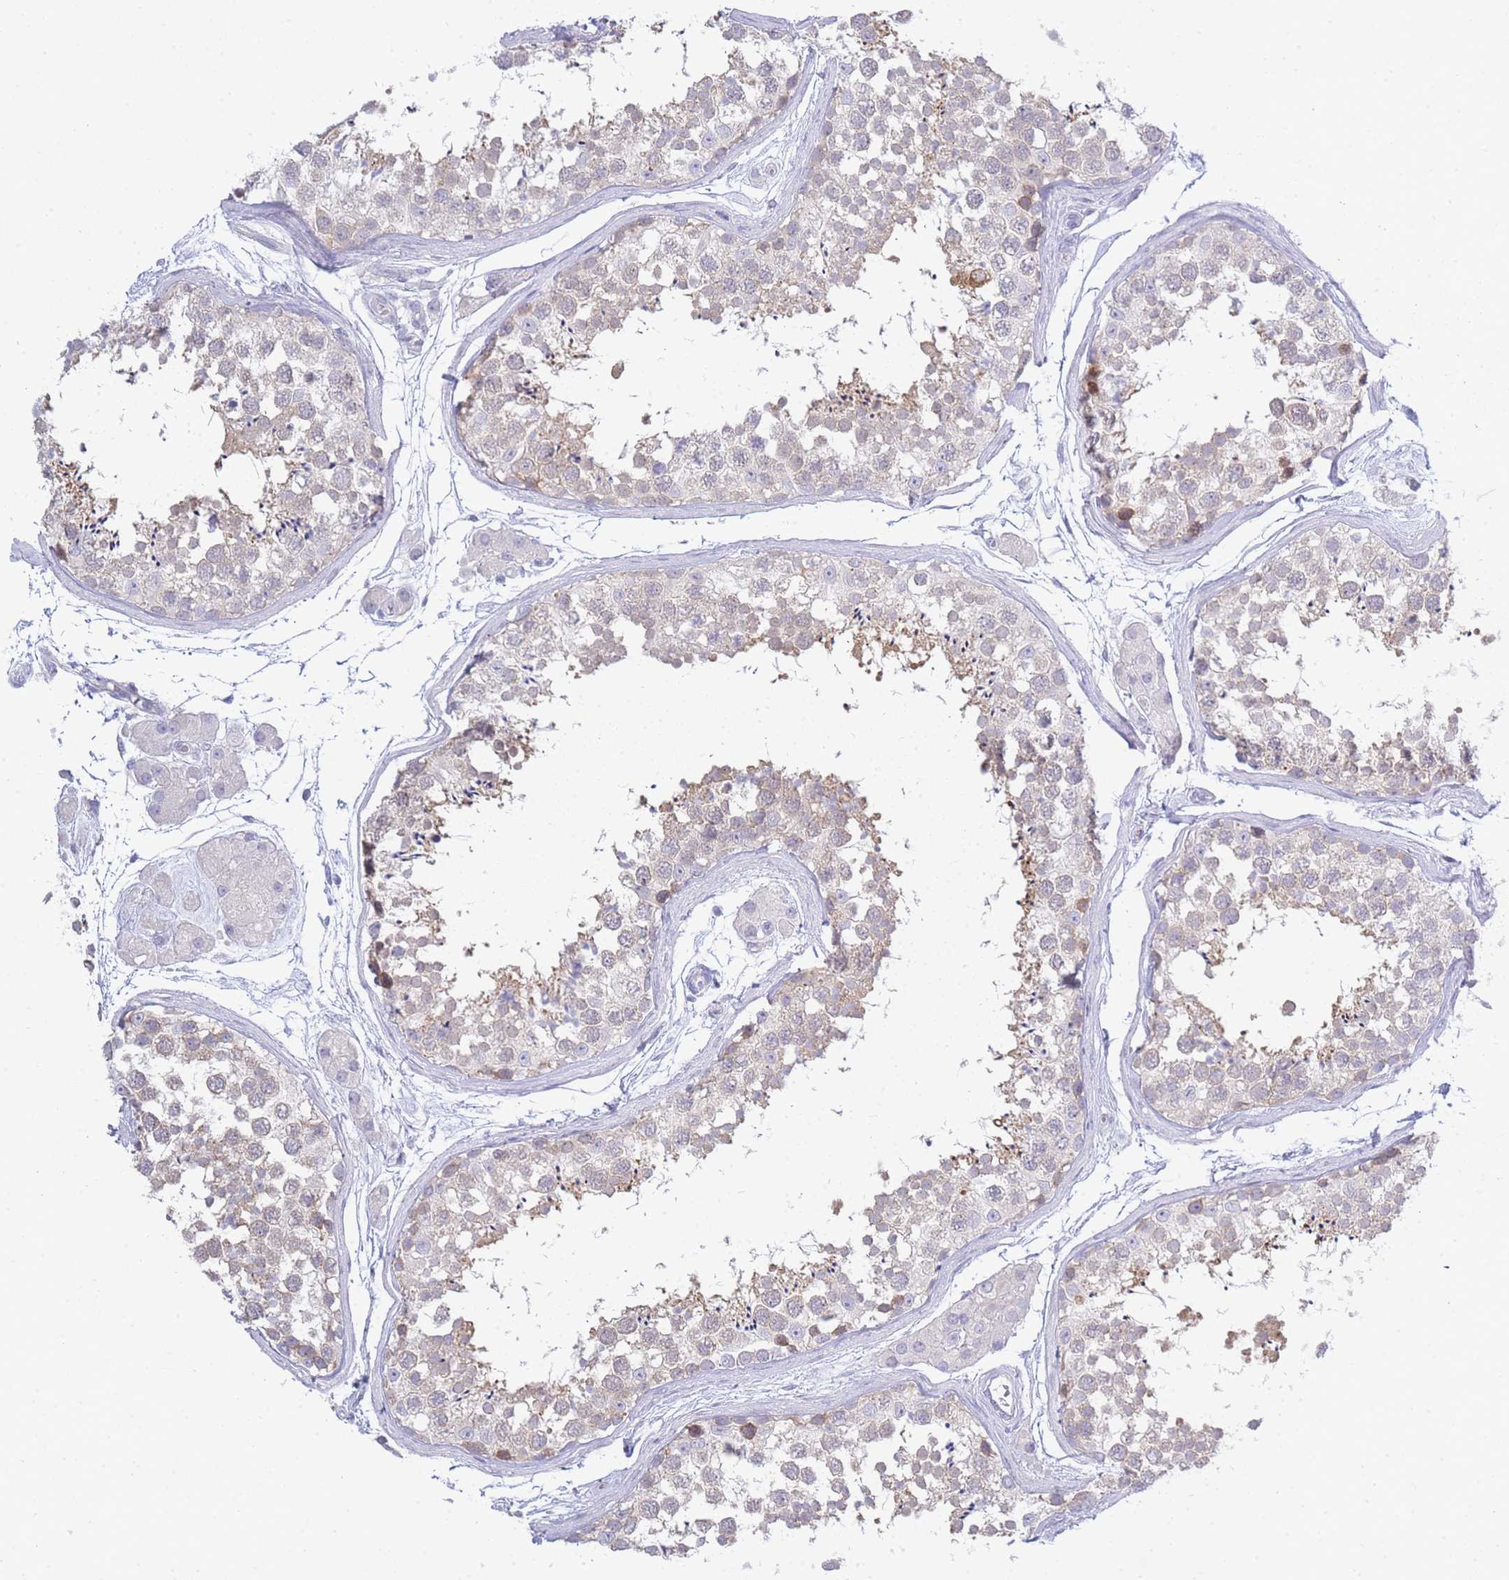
{"staining": {"intensity": "moderate", "quantity": "<25%", "location": "cytoplasmic/membranous"}, "tissue": "testis", "cell_type": "Cells in seminiferous ducts", "image_type": "normal", "snomed": [{"axis": "morphology", "description": "Normal tissue, NOS"}, {"axis": "topography", "description": "Testis"}], "caption": "A brown stain highlights moderate cytoplasmic/membranous expression of a protein in cells in seminiferous ducts of benign human testis.", "gene": "ZNF510", "patient": {"sex": "male", "age": 56}}